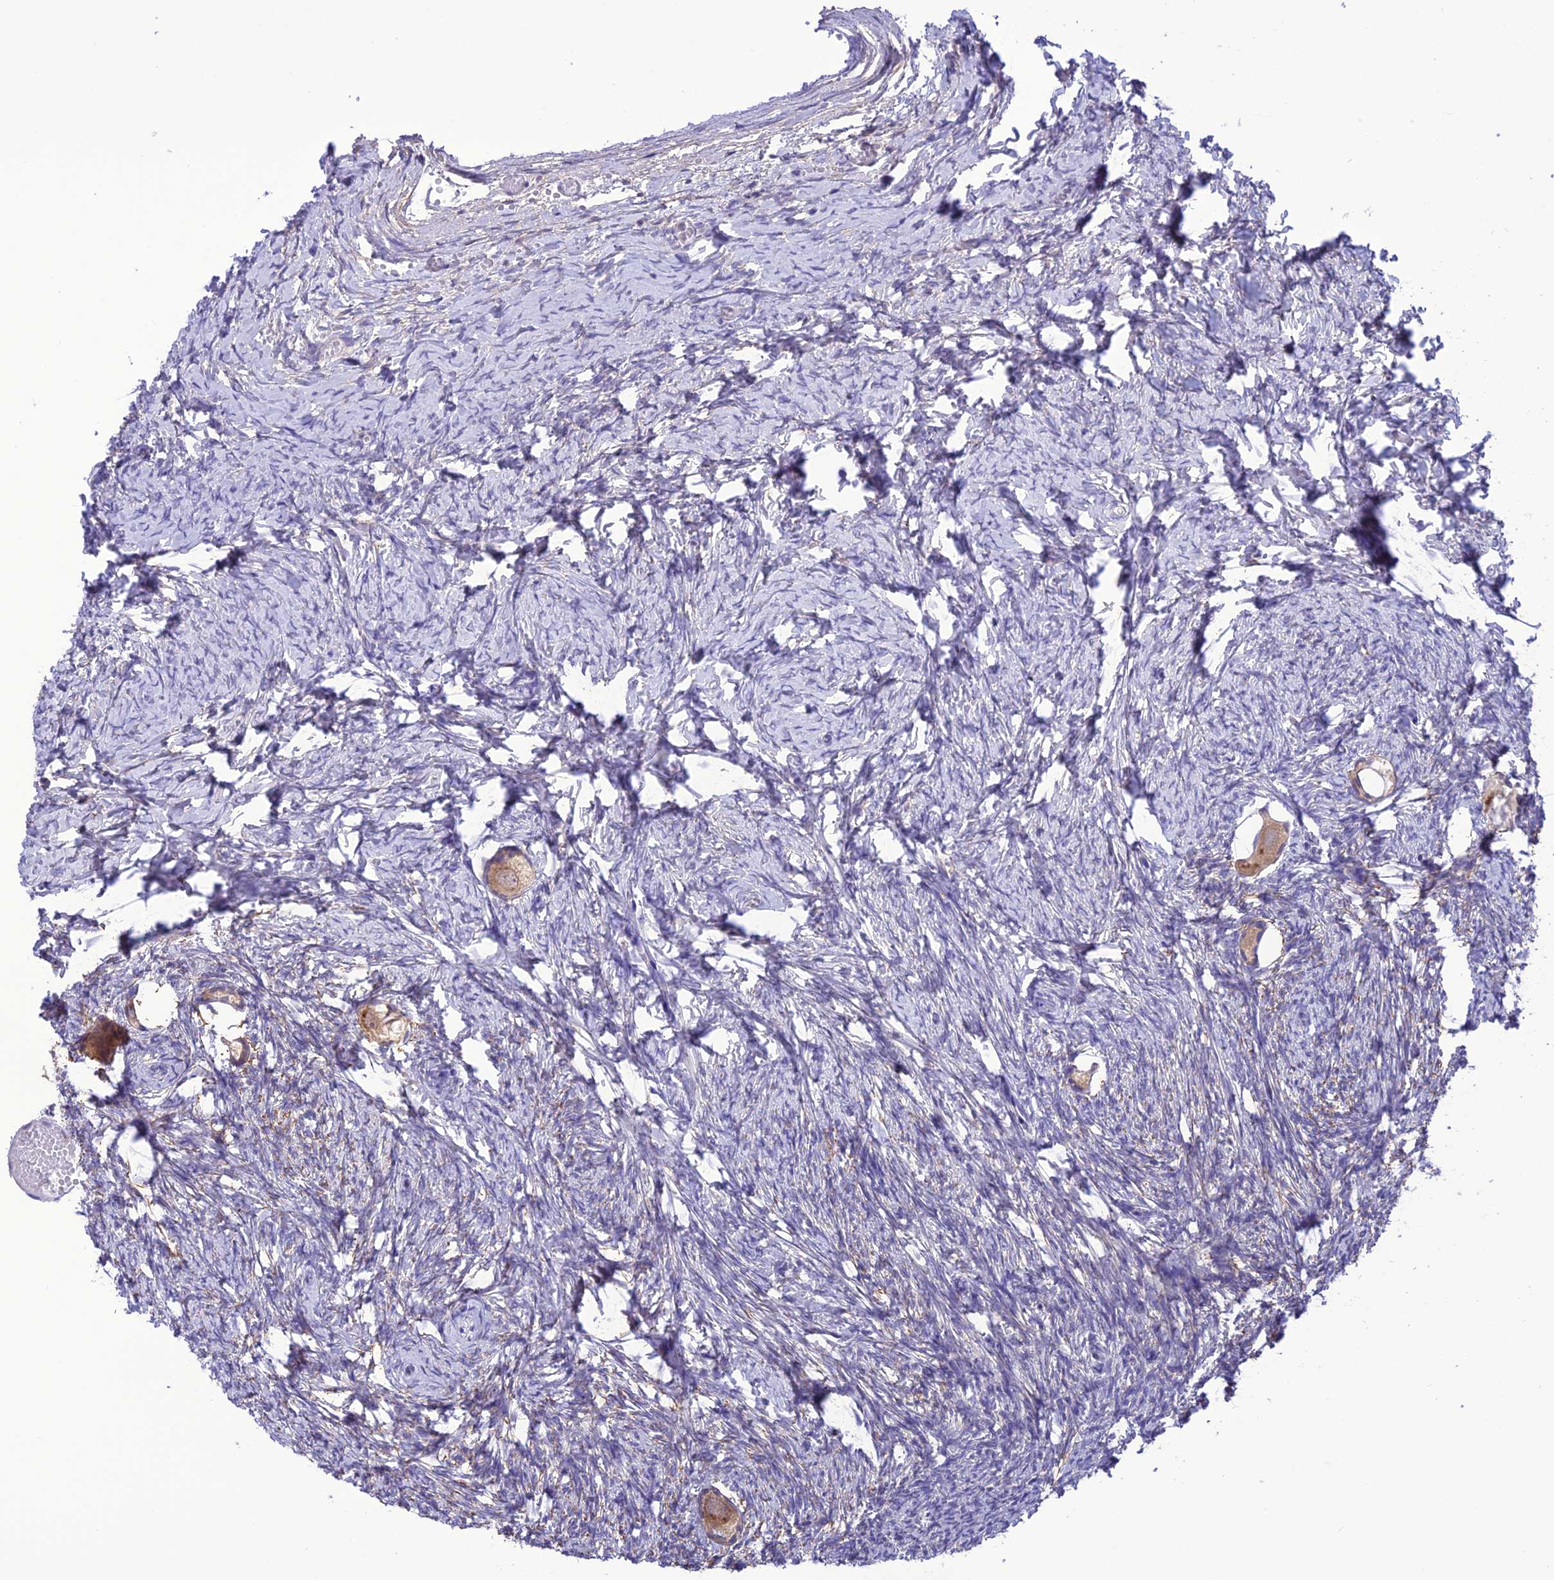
{"staining": {"intensity": "moderate", "quantity": ">75%", "location": "cytoplasmic/membranous"}, "tissue": "ovary", "cell_type": "Follicle cells", "image_type": "normal", "snomed": [{"axis": "morphology", "description": "Normal tissue, NOS"}, {"axis": "topography", "description": "Ovary"}], "caption": "This photomicrograph exhibits immunohistochemistry staining of unremarkable human ovary, with medium moderate cytoplasmic/membranous positivity in about >75% of follicle cells.", "gene": "RNF126", "patient": {"sex": "female", "age": 27}}